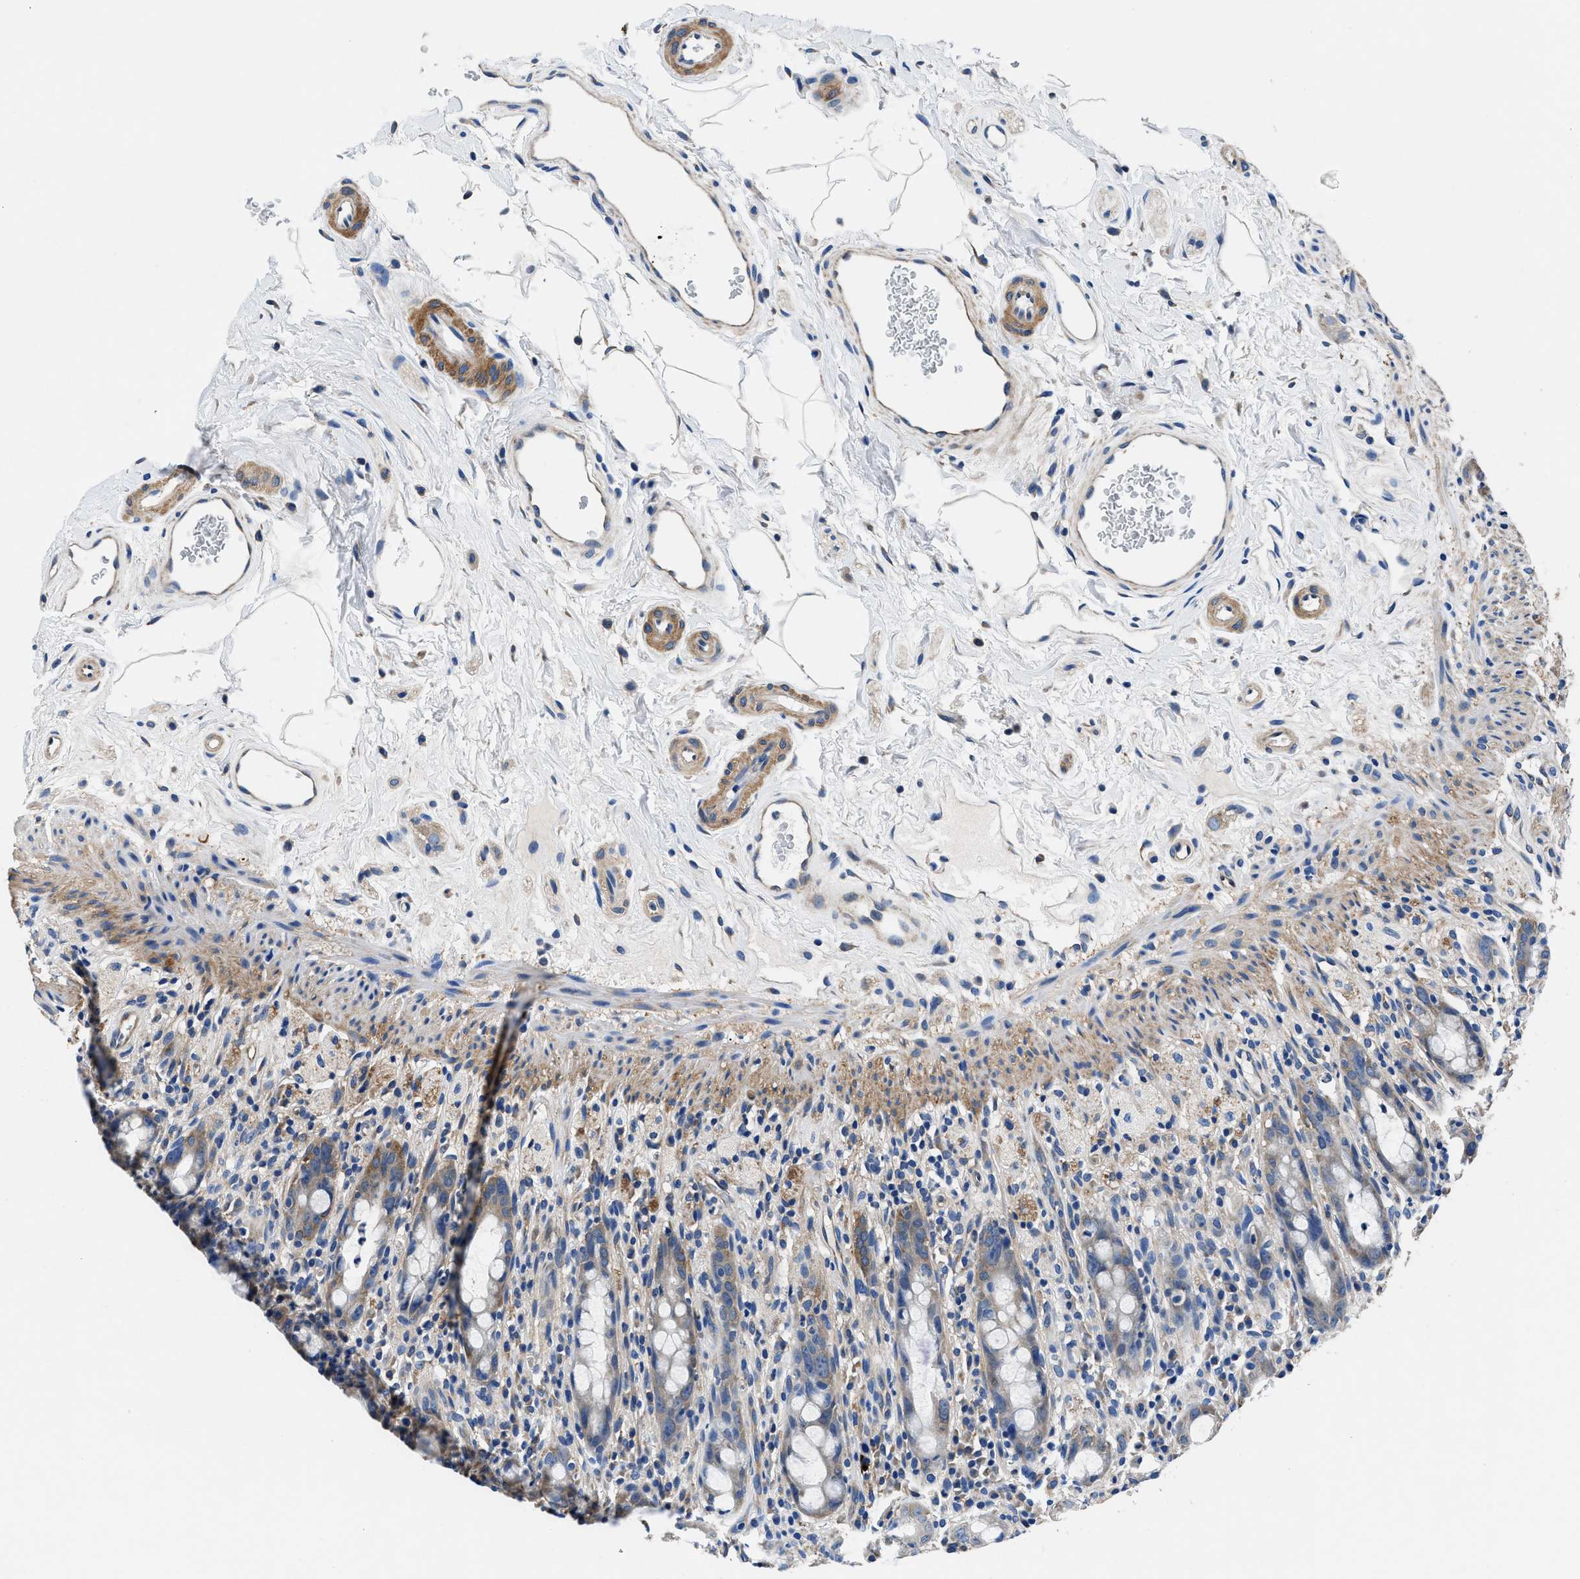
{"staining": {"intensity": "moderate", "quantity": "<25%", "location": "cytoplasmic/membranous"}, "tissue": "rectum", "cell_type": "Glandular cells", "image_type": "normal", "snomed": [{"axis": "morphology", "description": "Normal tissue, NOS"}, {"axis": "topography", "description": "Rectum"}], "caption": "IHC of normal rectum shows low levels of moderate cytoplasmic/membranous expression in about <25% of glandular cells. The protein is stained brown, and the nuclei are stained in blue (DAB IHC with brightfield microscopy, high magnification).", "gene": "NEU1", "patient": {"sex": "male", "age": 44}}